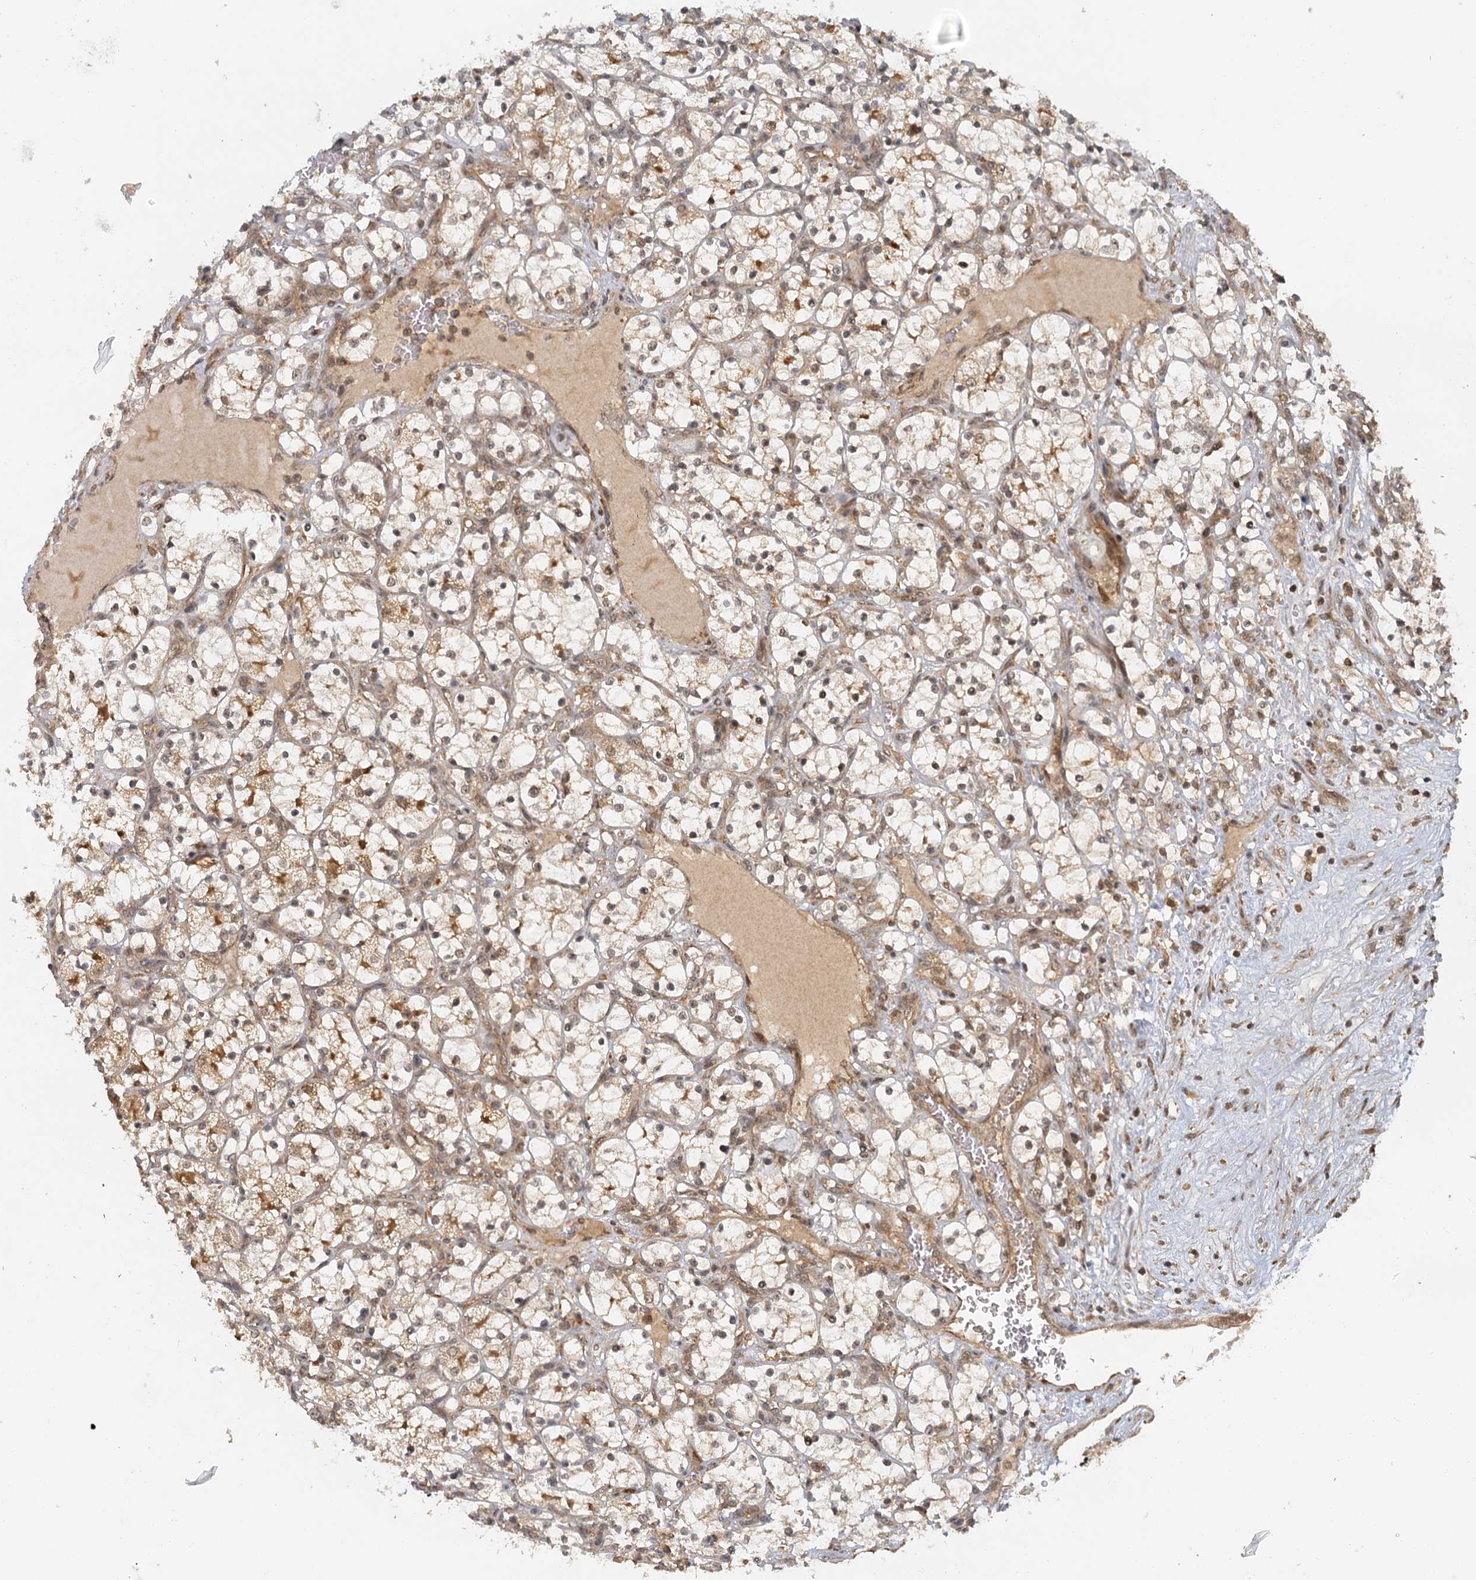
{"staining": {"intensity": "weak", "quantity": "<25%", "location": "cytoplasmic/membranous,nuclear"}, "tissue": "renal cancer", "cell_type": "Tumor cells", "image_type": "cancer", "snomed": [{"axis": "morphology", "description": "Adenocarcinoma, NOS"}, {"axis": "topography", "description": "Kidney"}], "caption": "This is a micrograph of immunohistochemistry staining of renal cancer (adenocarcinoma), which shows no expression in tumor cells.", "gene": "ZNF549", "patient": {"sex": "female", "age": 69}}